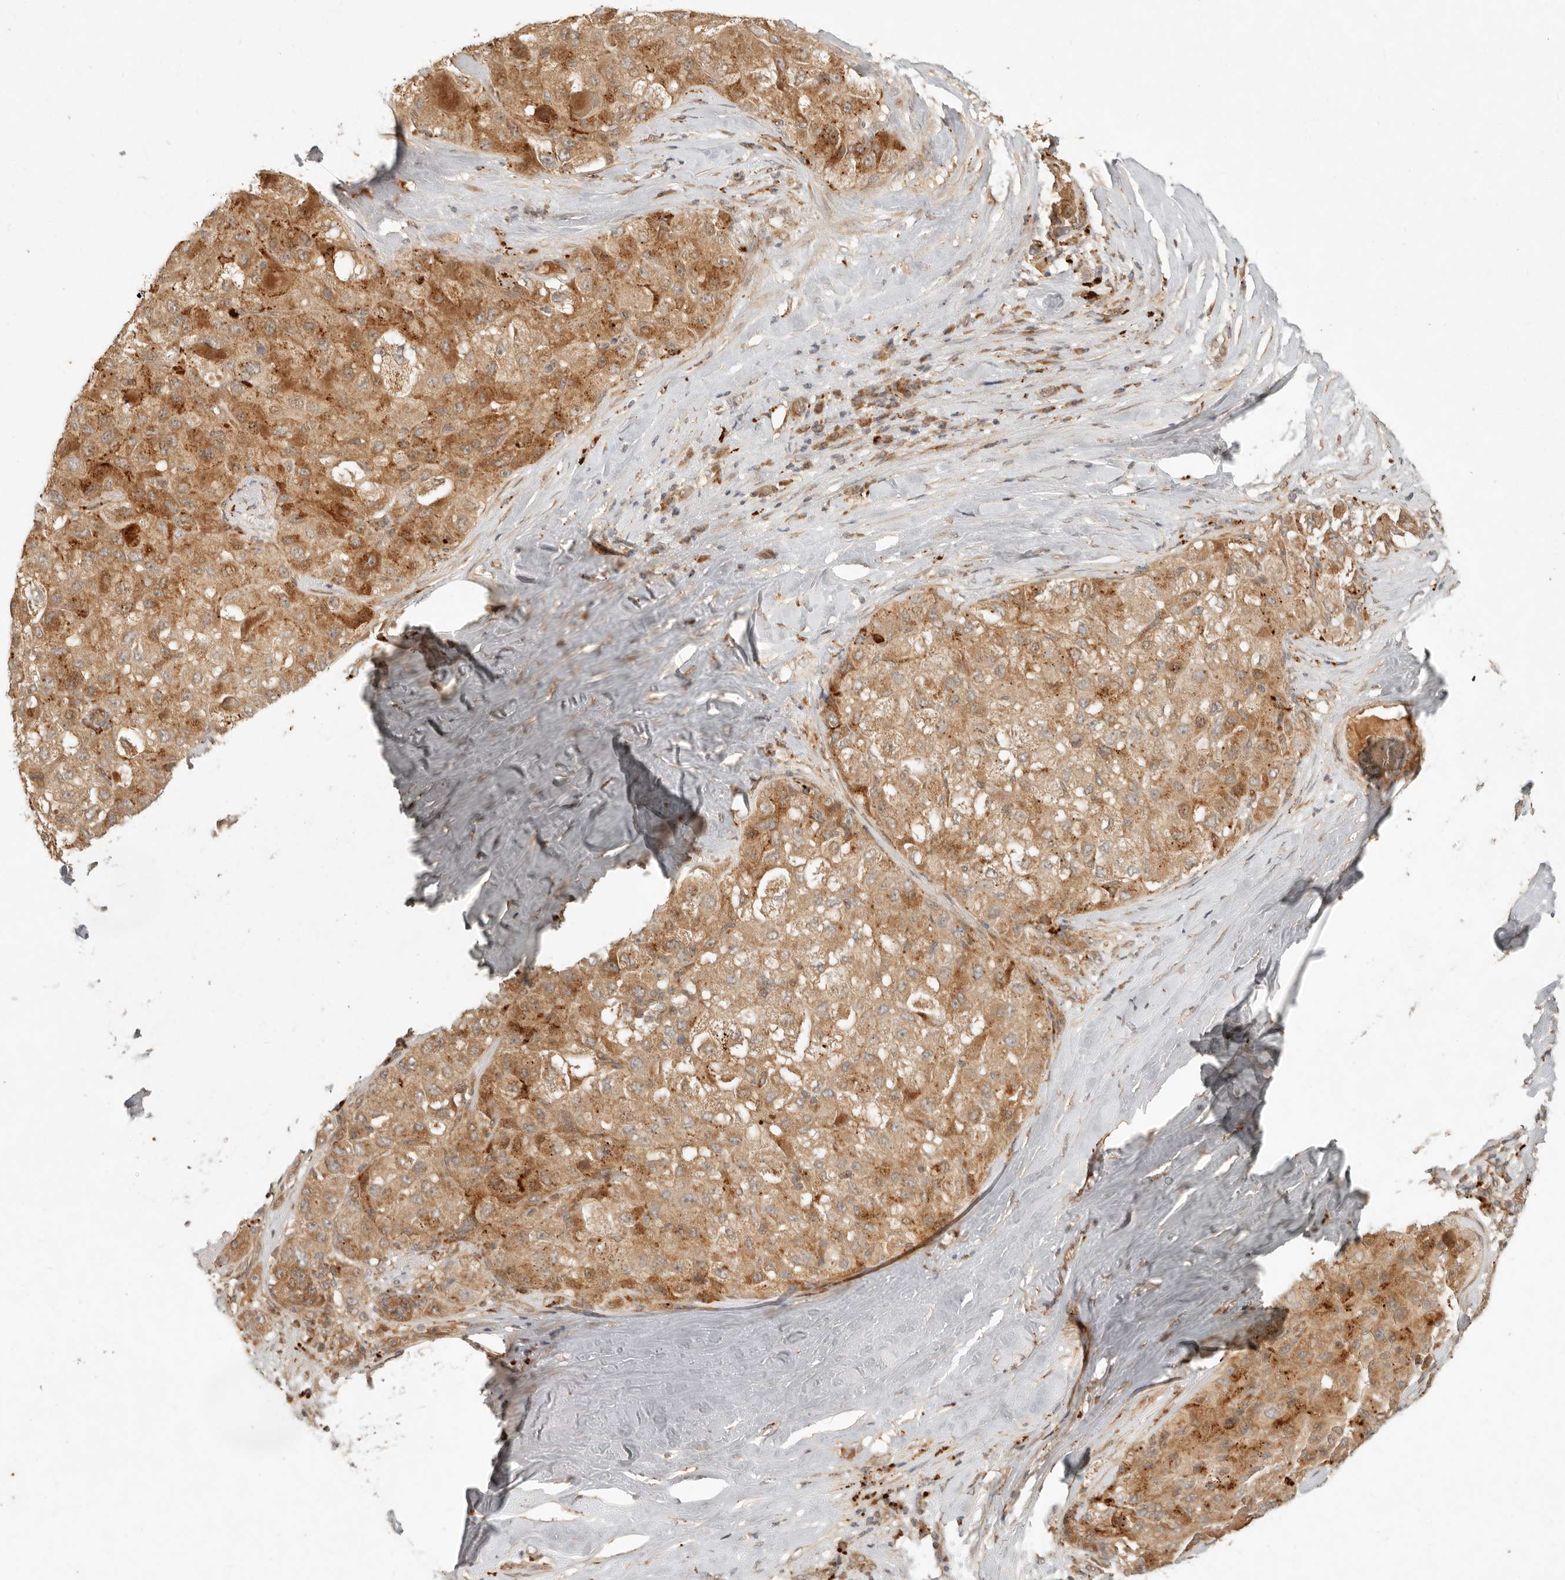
{"staining": {"intensity": "moderate", "quantity": ">75%", "location": "cytoplasmic/membranous"}, "tissue": "liver cancer", "cell_type": "Tumor cells", "image_type": "cancer", "snomed": [{"axis": "morphology", "description": "Carcinoma, Hepatocellular, NOS"}, {"axis": "topography", "description": "Liver"}], "caption": "Brown immunohistochemical staining in liver cancer (hepatocellular carcinoma) reveals moderate cytoplasmic/membranous staining in approximately >75% of tumor cells. (brown staining indicates protein expression, while blue staining denotes nuclei).", "gene": "ANKRD61", "patient": {"sex": "male", "age": 80}}